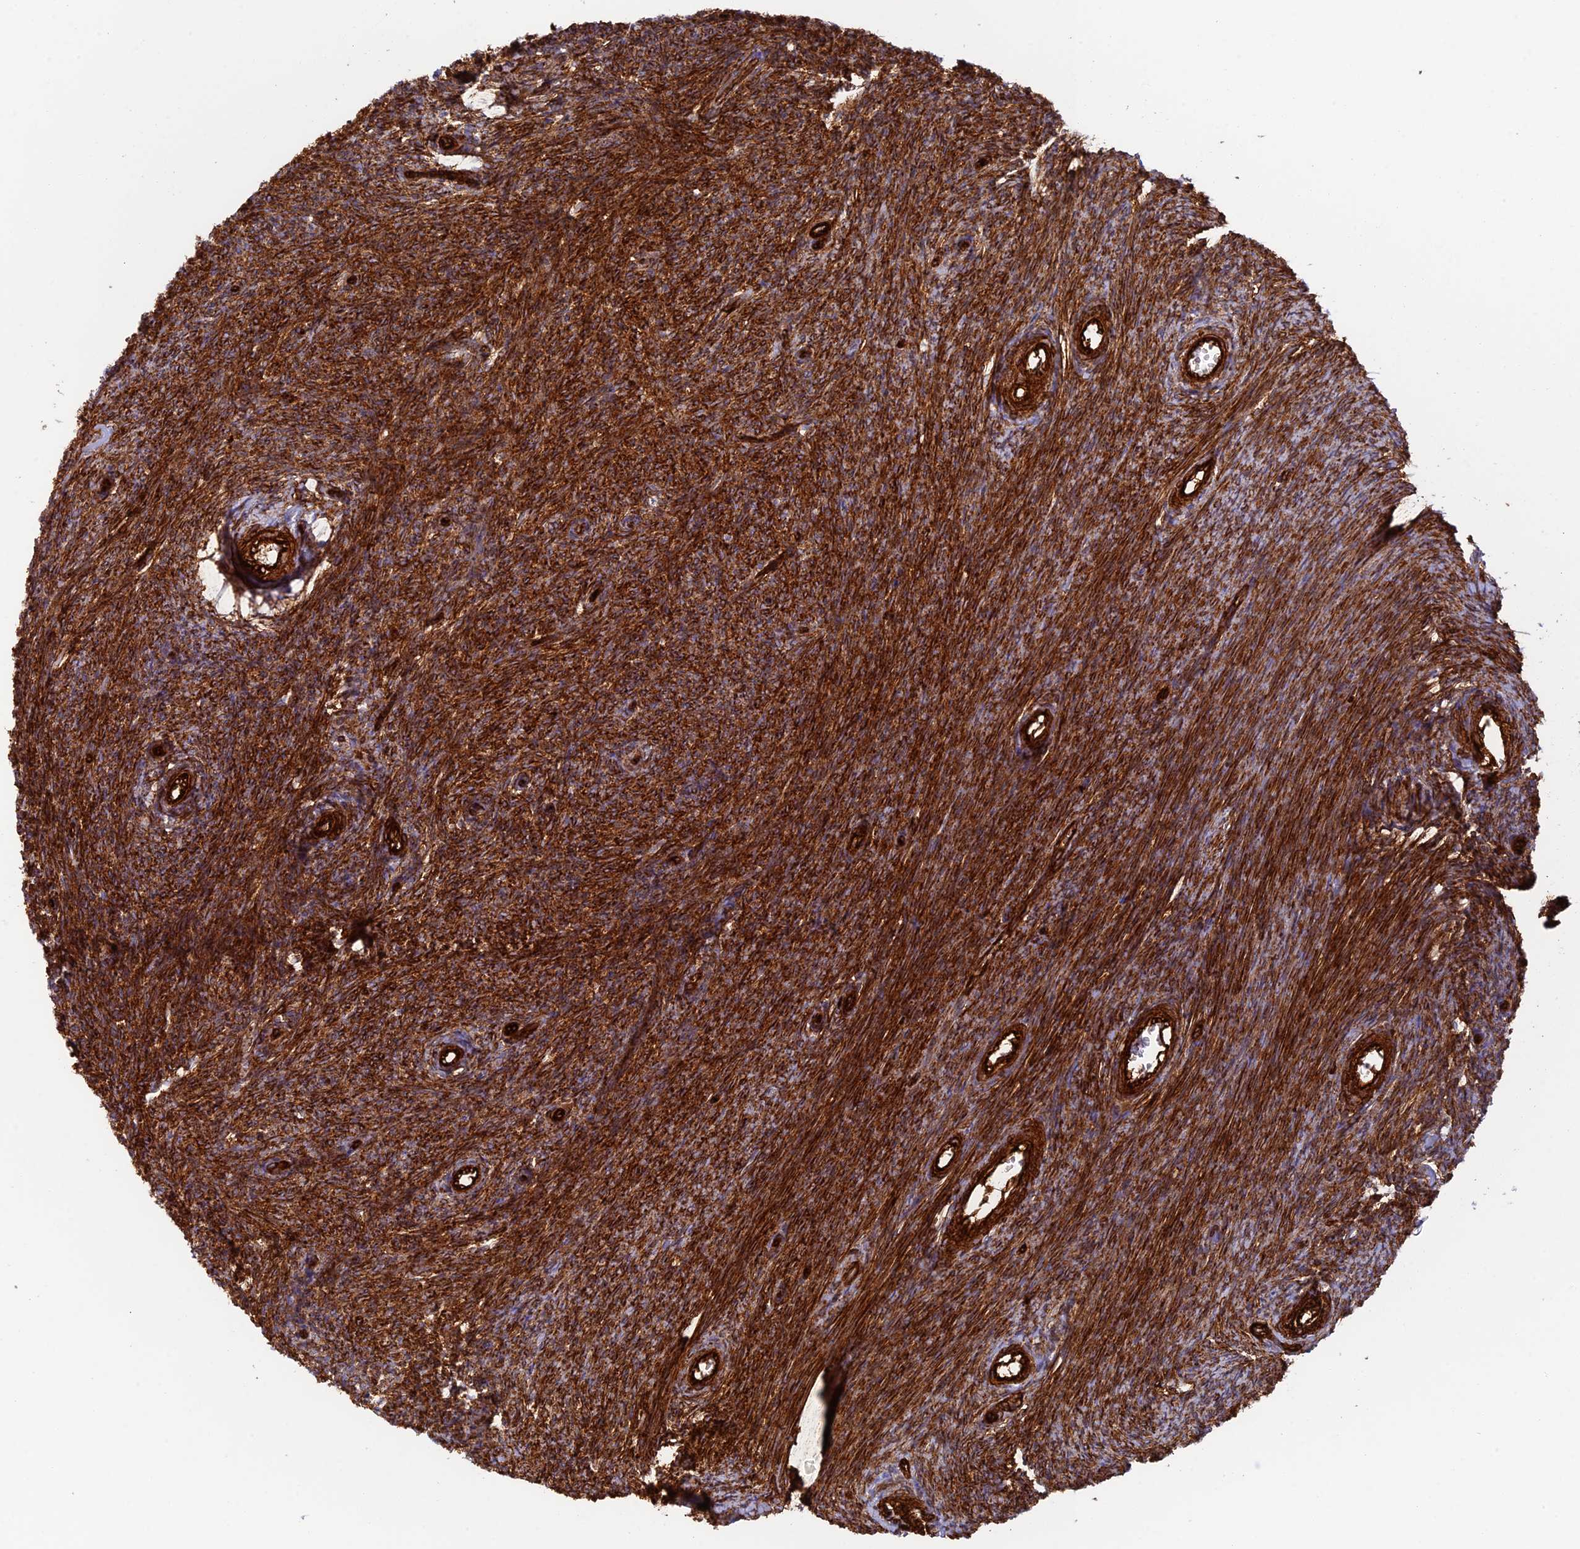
{"staining": {"intensity": "strong", "quantity": ">75%", "location": "cytoplasmic/membranous"}, "tissue": "ovary", "cell_type": "Ovarian stroma cells", "image_type": "normal", "snomed": [{"axis": "morphology", "description": "Normal tissue, NOS"}, {"axis": "topography", "description": "Ovary"}], "caption": "The histopathology image displays immunohistochemical staining of normal ovary. There is strong cytoplasmic/membranous positivity is seen in about >75% of ovarian stroma cells. (brown staining indicates protein expression, while blue staining denotes nuclei).", "gene": "MYO9A", "patient": {"sex": "female", "age": 44}}